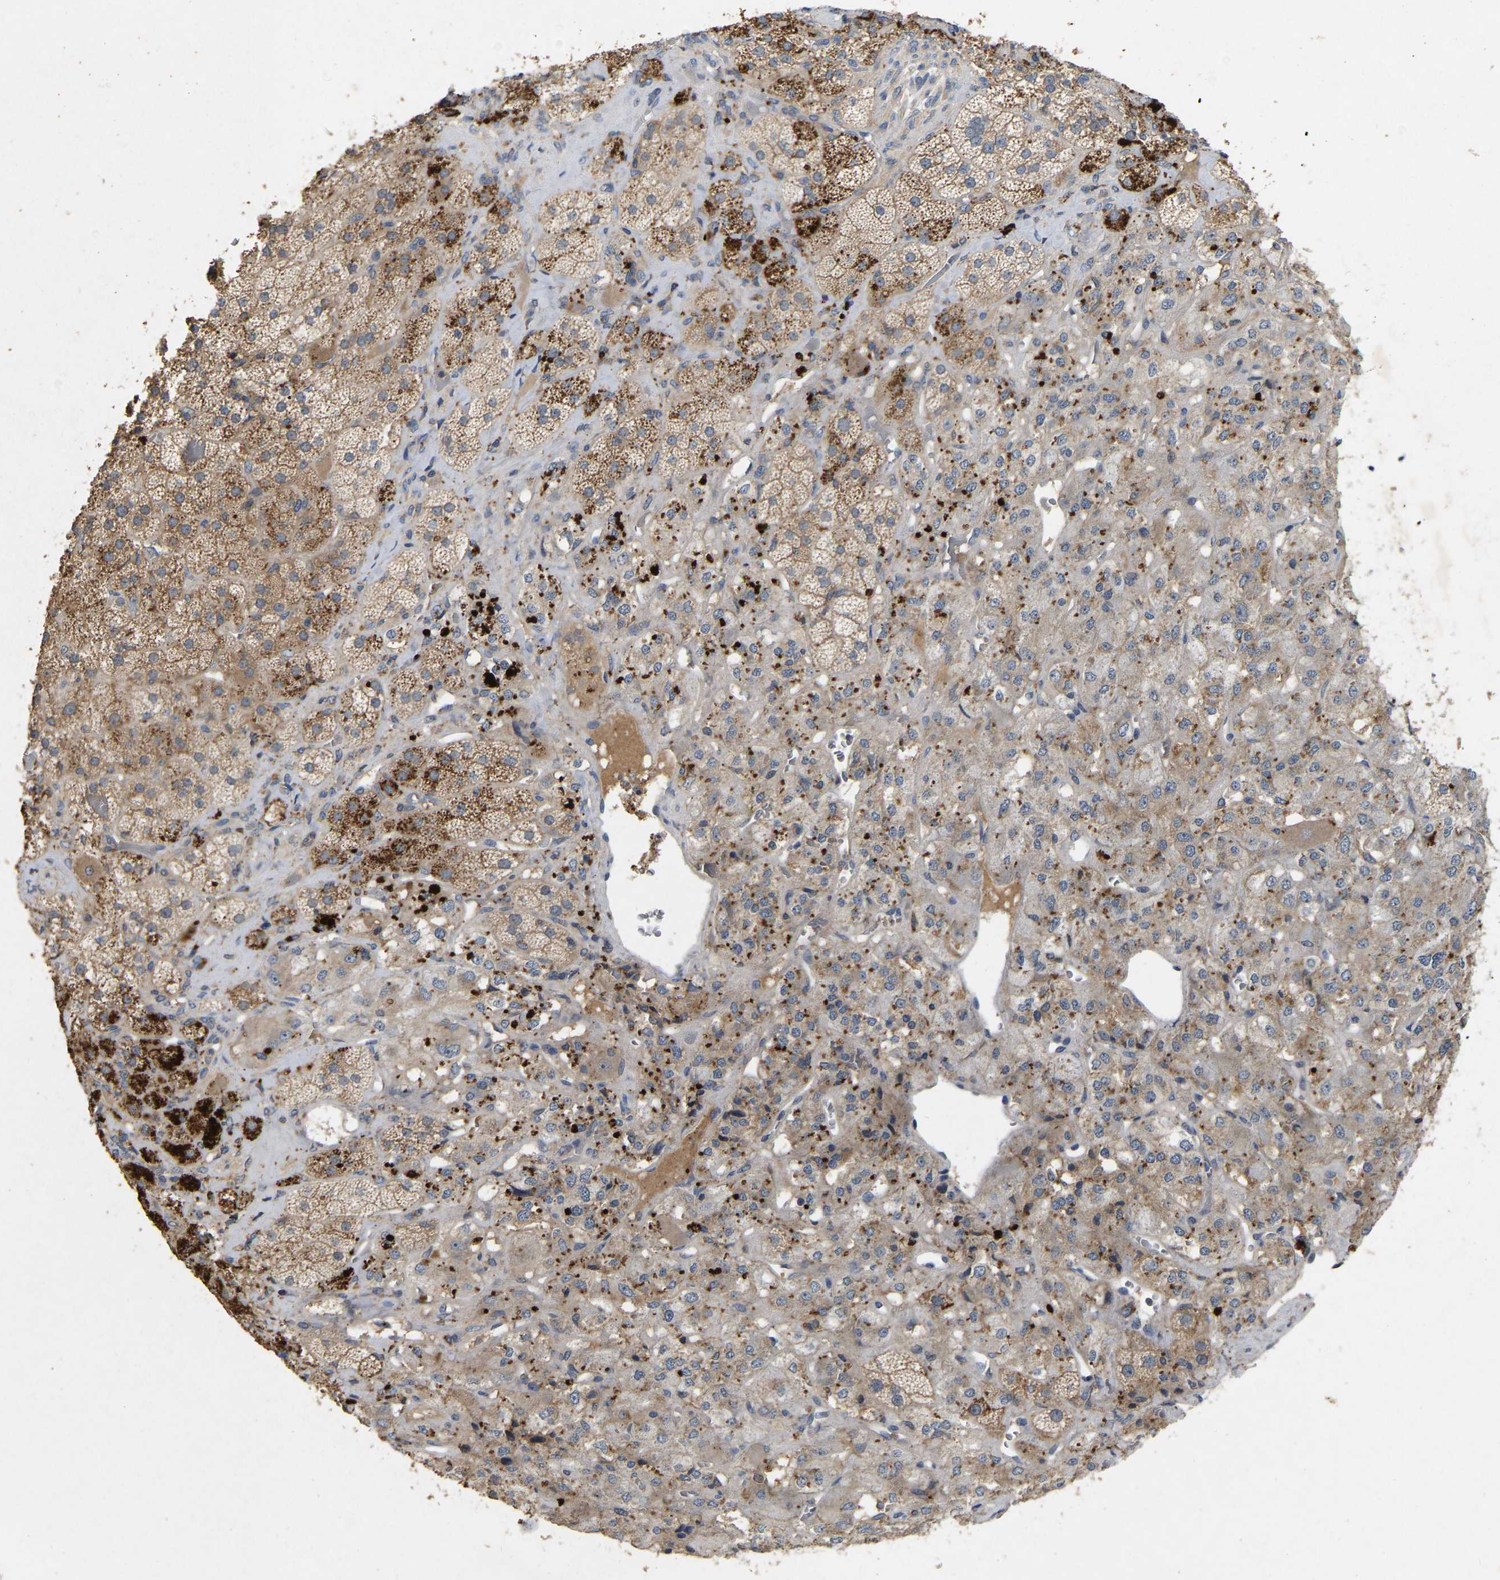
{"staining": {"intensity": "moderate", "quantity": ">75%", "location": "cytoplasmic/membranous"}, "tissue": "adrenal gland", "cell_type": "Glandular cells", "image_type": "normal", "snomed": [{"axis": "morphology", "description": "Normal tissue, NOS"}, {"axis": "topography", "description": "Adrenal gland"}], "caption": "Protein staining demonstrates moderate cytoplasmic/membranous expression in approximately >75% of glandular cells in benign adrenal gland. (IHC, brightfield microscopy, high magnification).", "gene": "LPAR2", "patient": {"sex": "male", "age": 57}}